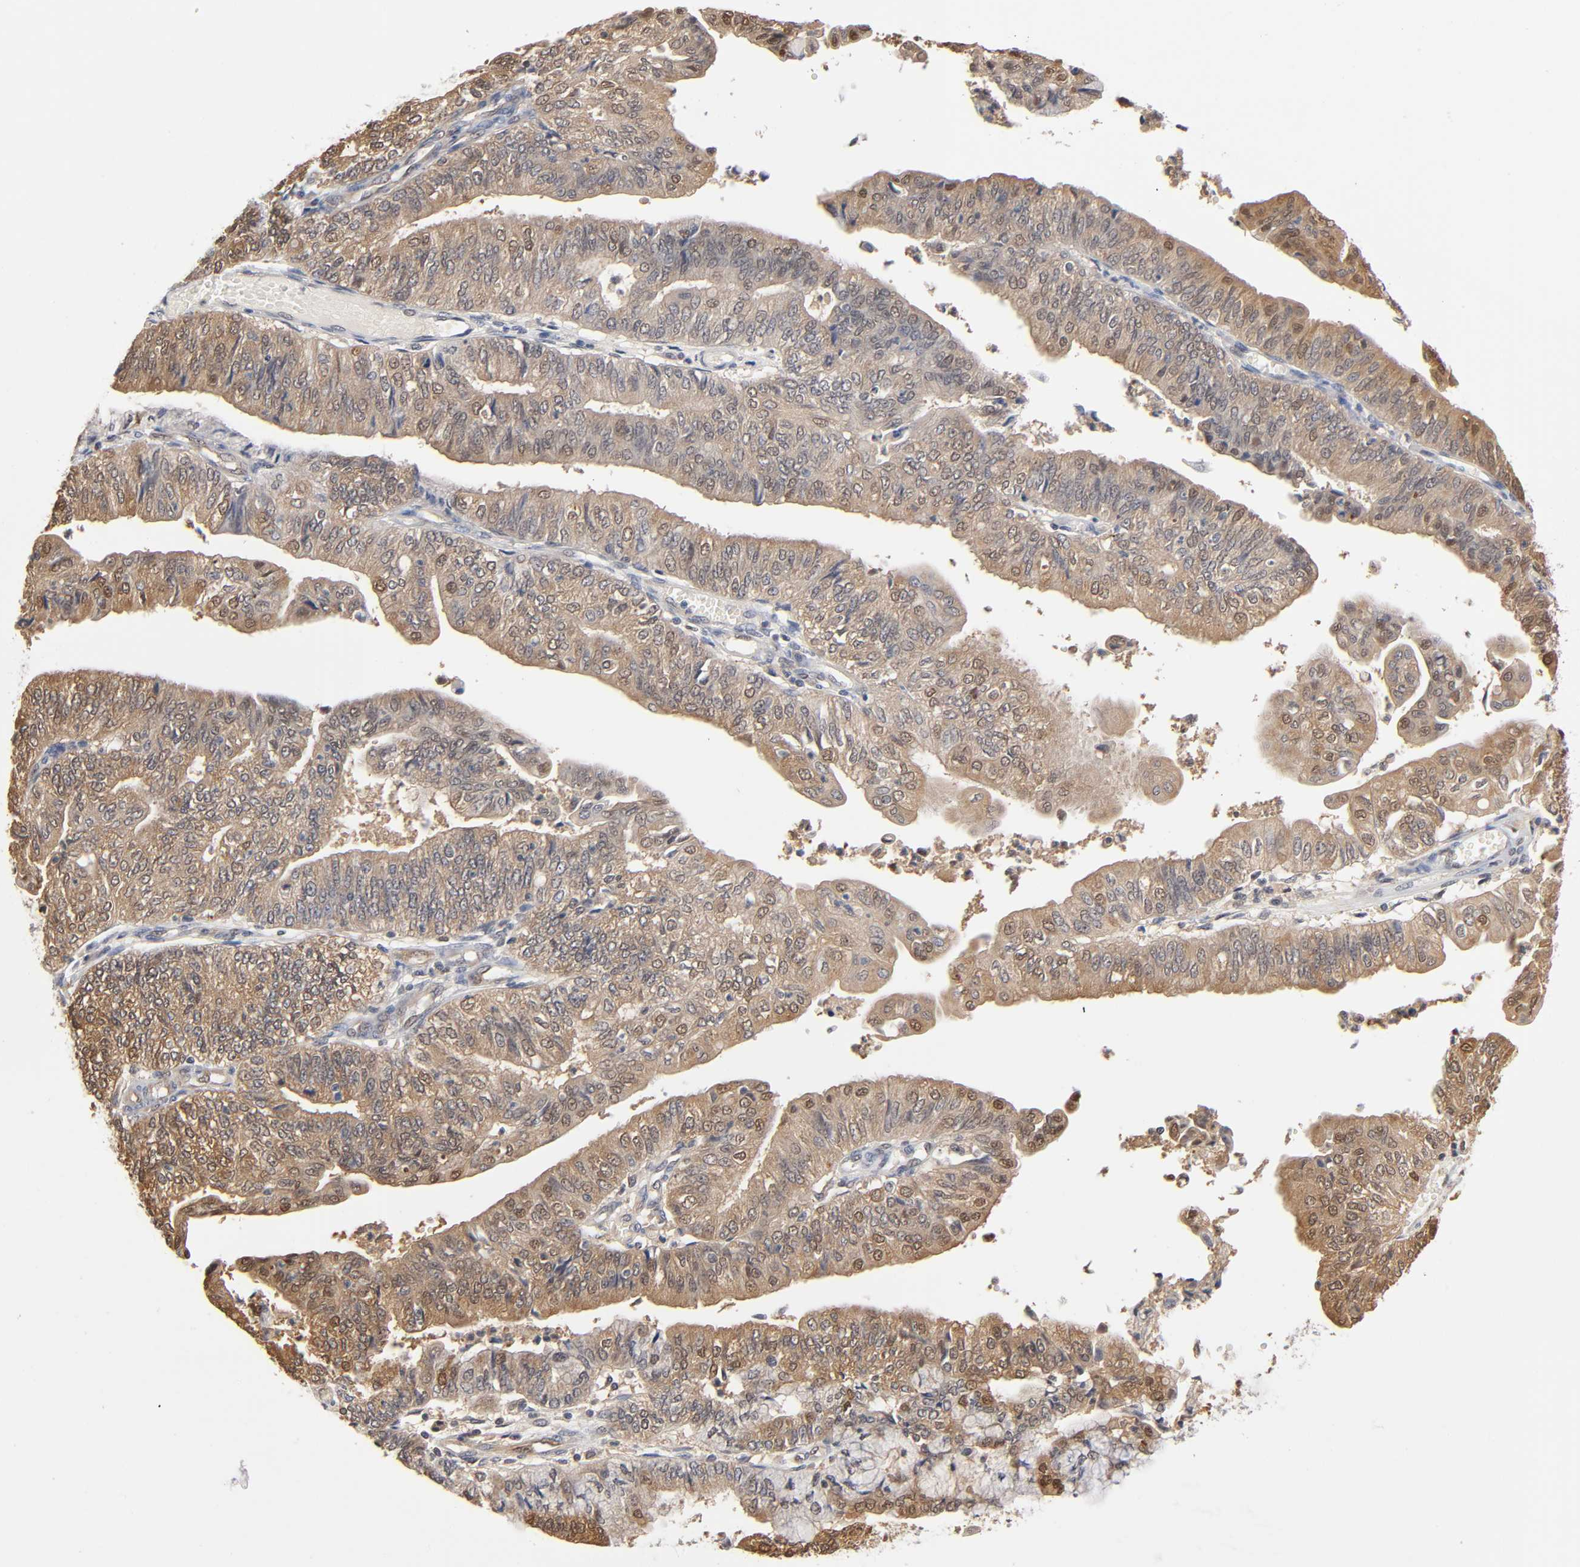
{"staining": {"intensity": "moderate", "quantity": "25%-75%", "location": "cytoplasmic/membranous"}, "tissue": "endometrial cancer", "cell_type": "Tumor cells", "image_type": "cancer", "snomed": [{"axis": "morphology", "description": "Adenocarcinoma, NOS"}, {"axis": "topography", "description": "Endometrium"}], "caption": "Endometrial cancer stained with a protein marker reveals moderate staining in tumor cells.", "gene": "DFFB", "patient": {"sex": "female", "age": 59}}